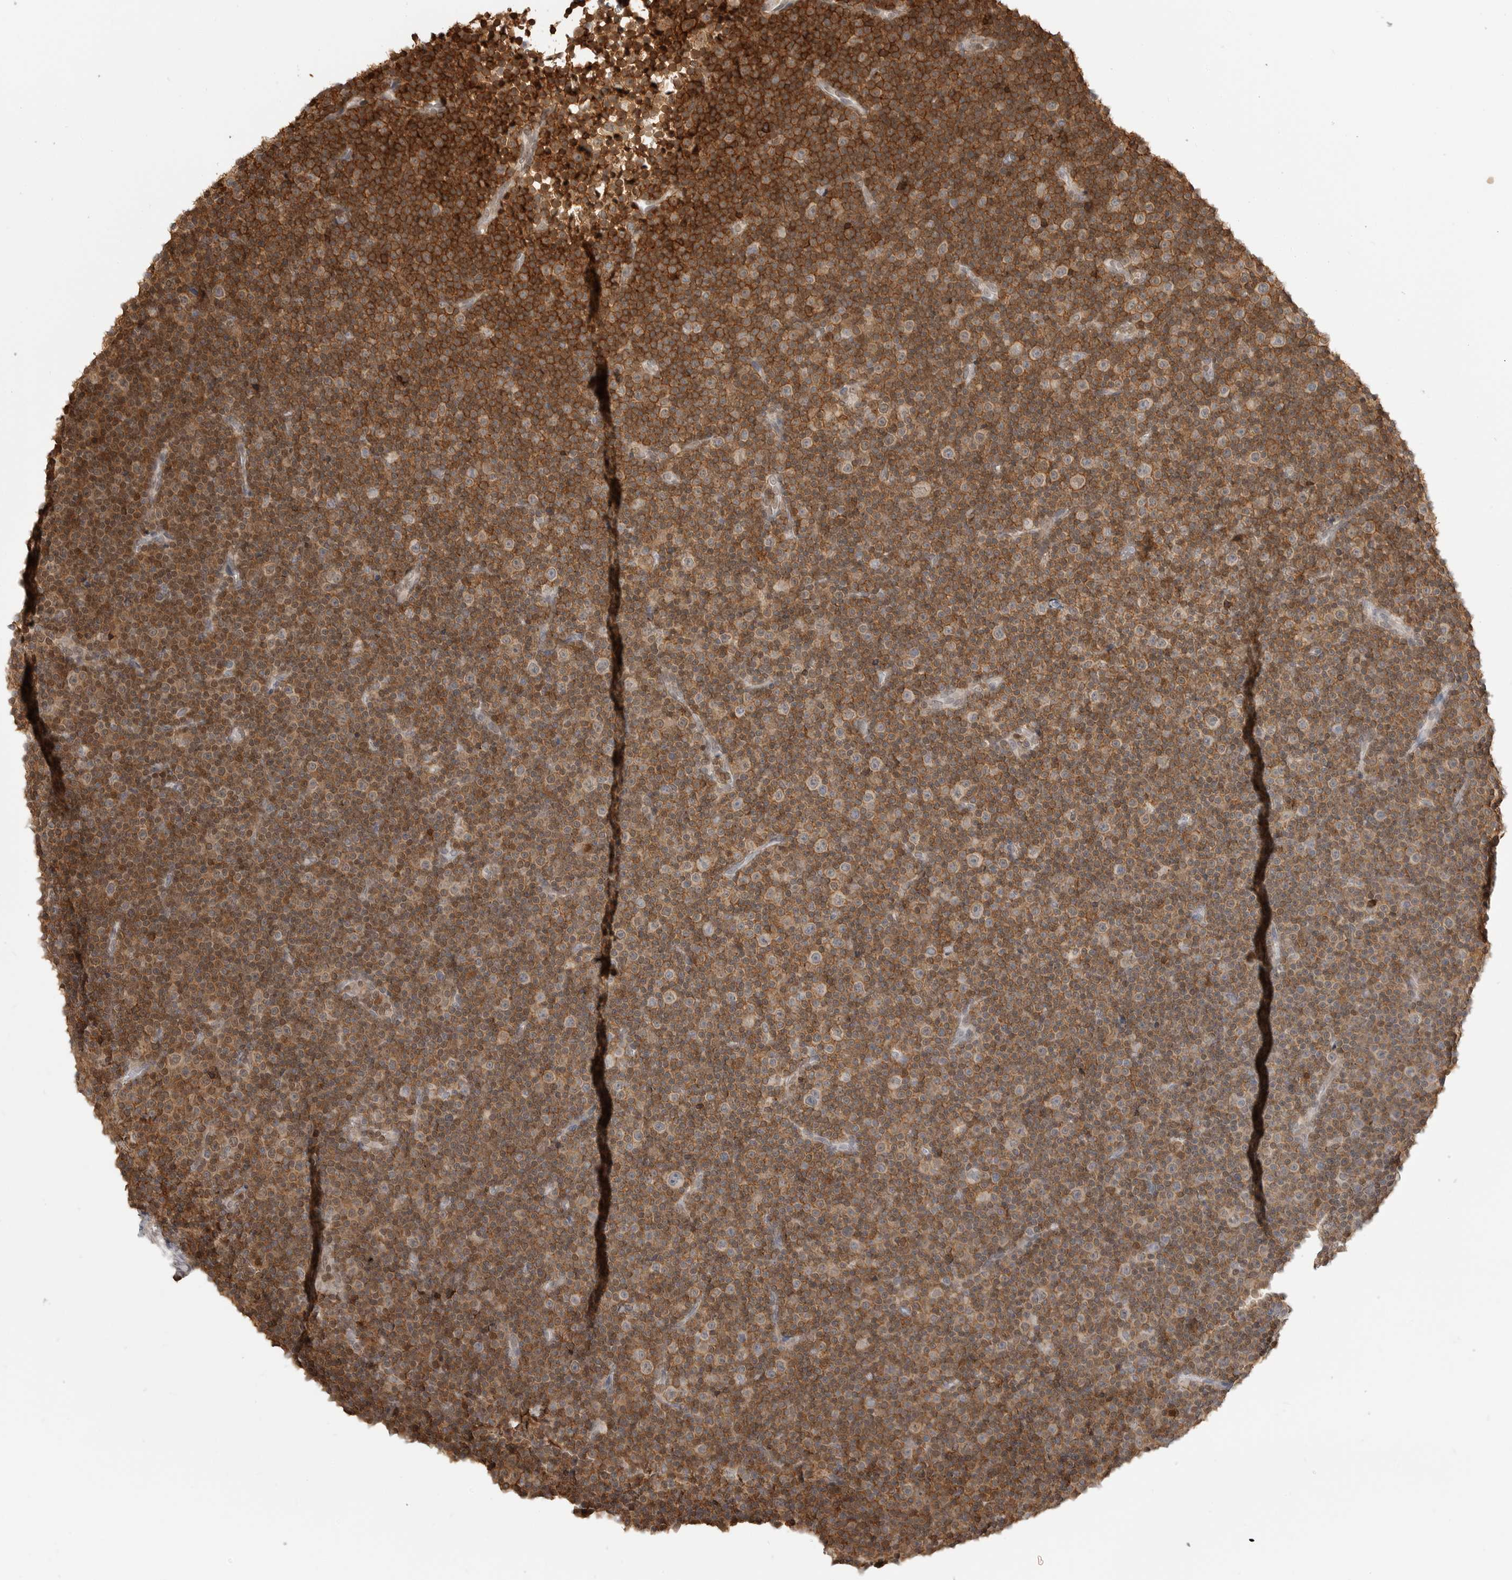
{"staining": {"intensity": "weak", "quantity": "<25%", "location": "cytoplasmic/membranous"}, "tissue": "lymphoma", "cell_type": "Tumor cells", "image_type": "cancer", "snomed": [{"axis": "morphology", "description": "Malignant lymphoma, non-Hodgkin's type, Low grade"}, {"axis": "topography", "description": "Lymph node"}], "caption": "This photomicrograph is of lymphoma stained with IHC to label a protein in brown with the nuclei are counter-stained blue. There is no positivity in tumor cells.", "gene": "ANXA11", "patient": {"sex": "female", "age": 67}}